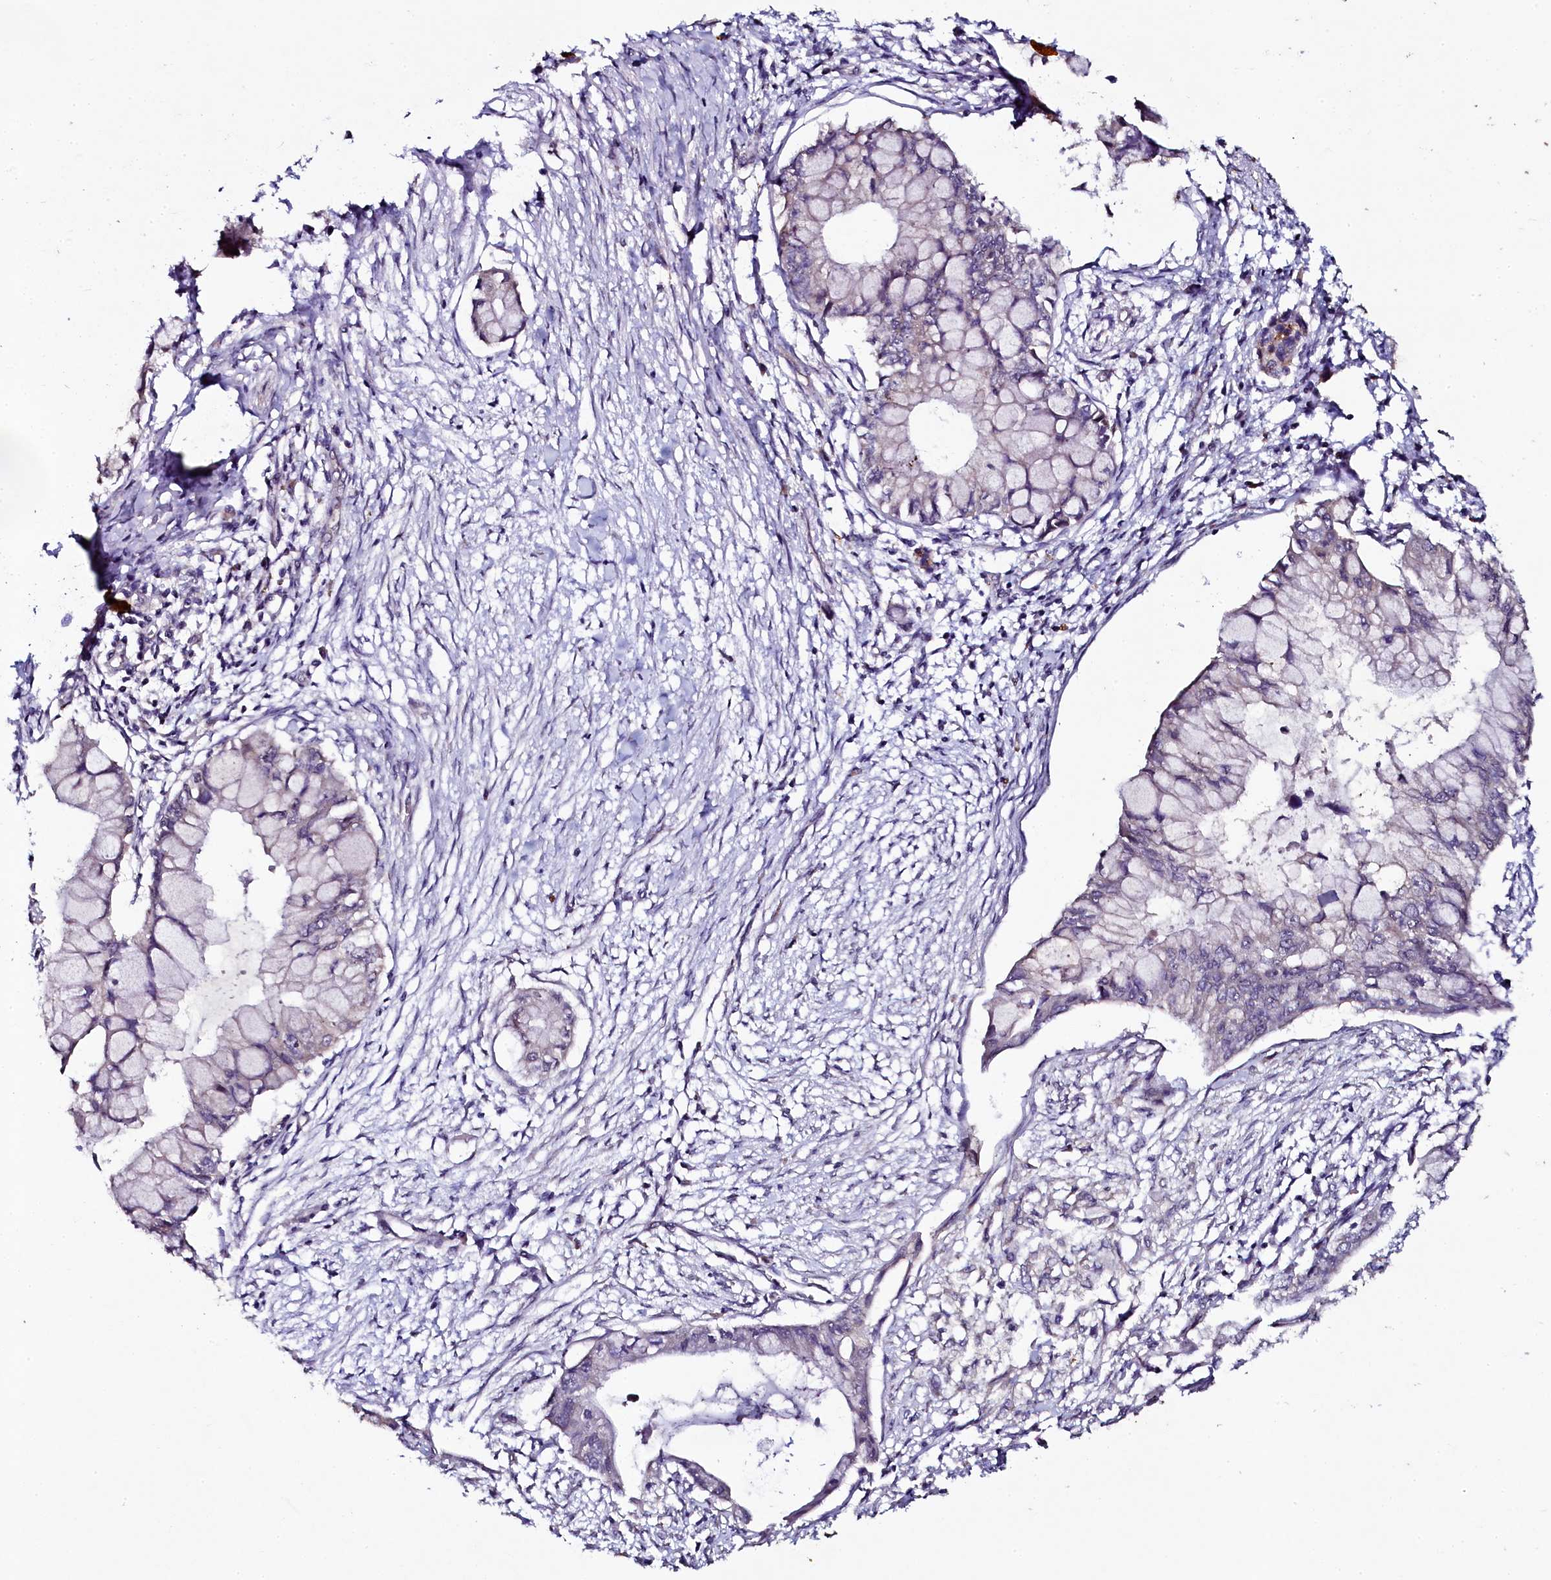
{"staining": {"intensity": "weak", "quantity": "<25%", "location": "cytoplasmic/membranous"}, "tissue": "pancreatic cancer", "cell_type": "Tumor cells", "image_type": "cancer", "snomed": [{"axis": "morphology", "description": "Adenocarcinoma, NOS"}, {"axis": "topography", "description": "Pancreas"}], "caption": "Immunohistochemical staining of pancreatic cancer (adenocarcinoma) reveals no significant expression in tumor cells.", "gene": "SEC24C", "patient": {"sex": "male", "age": 48}}